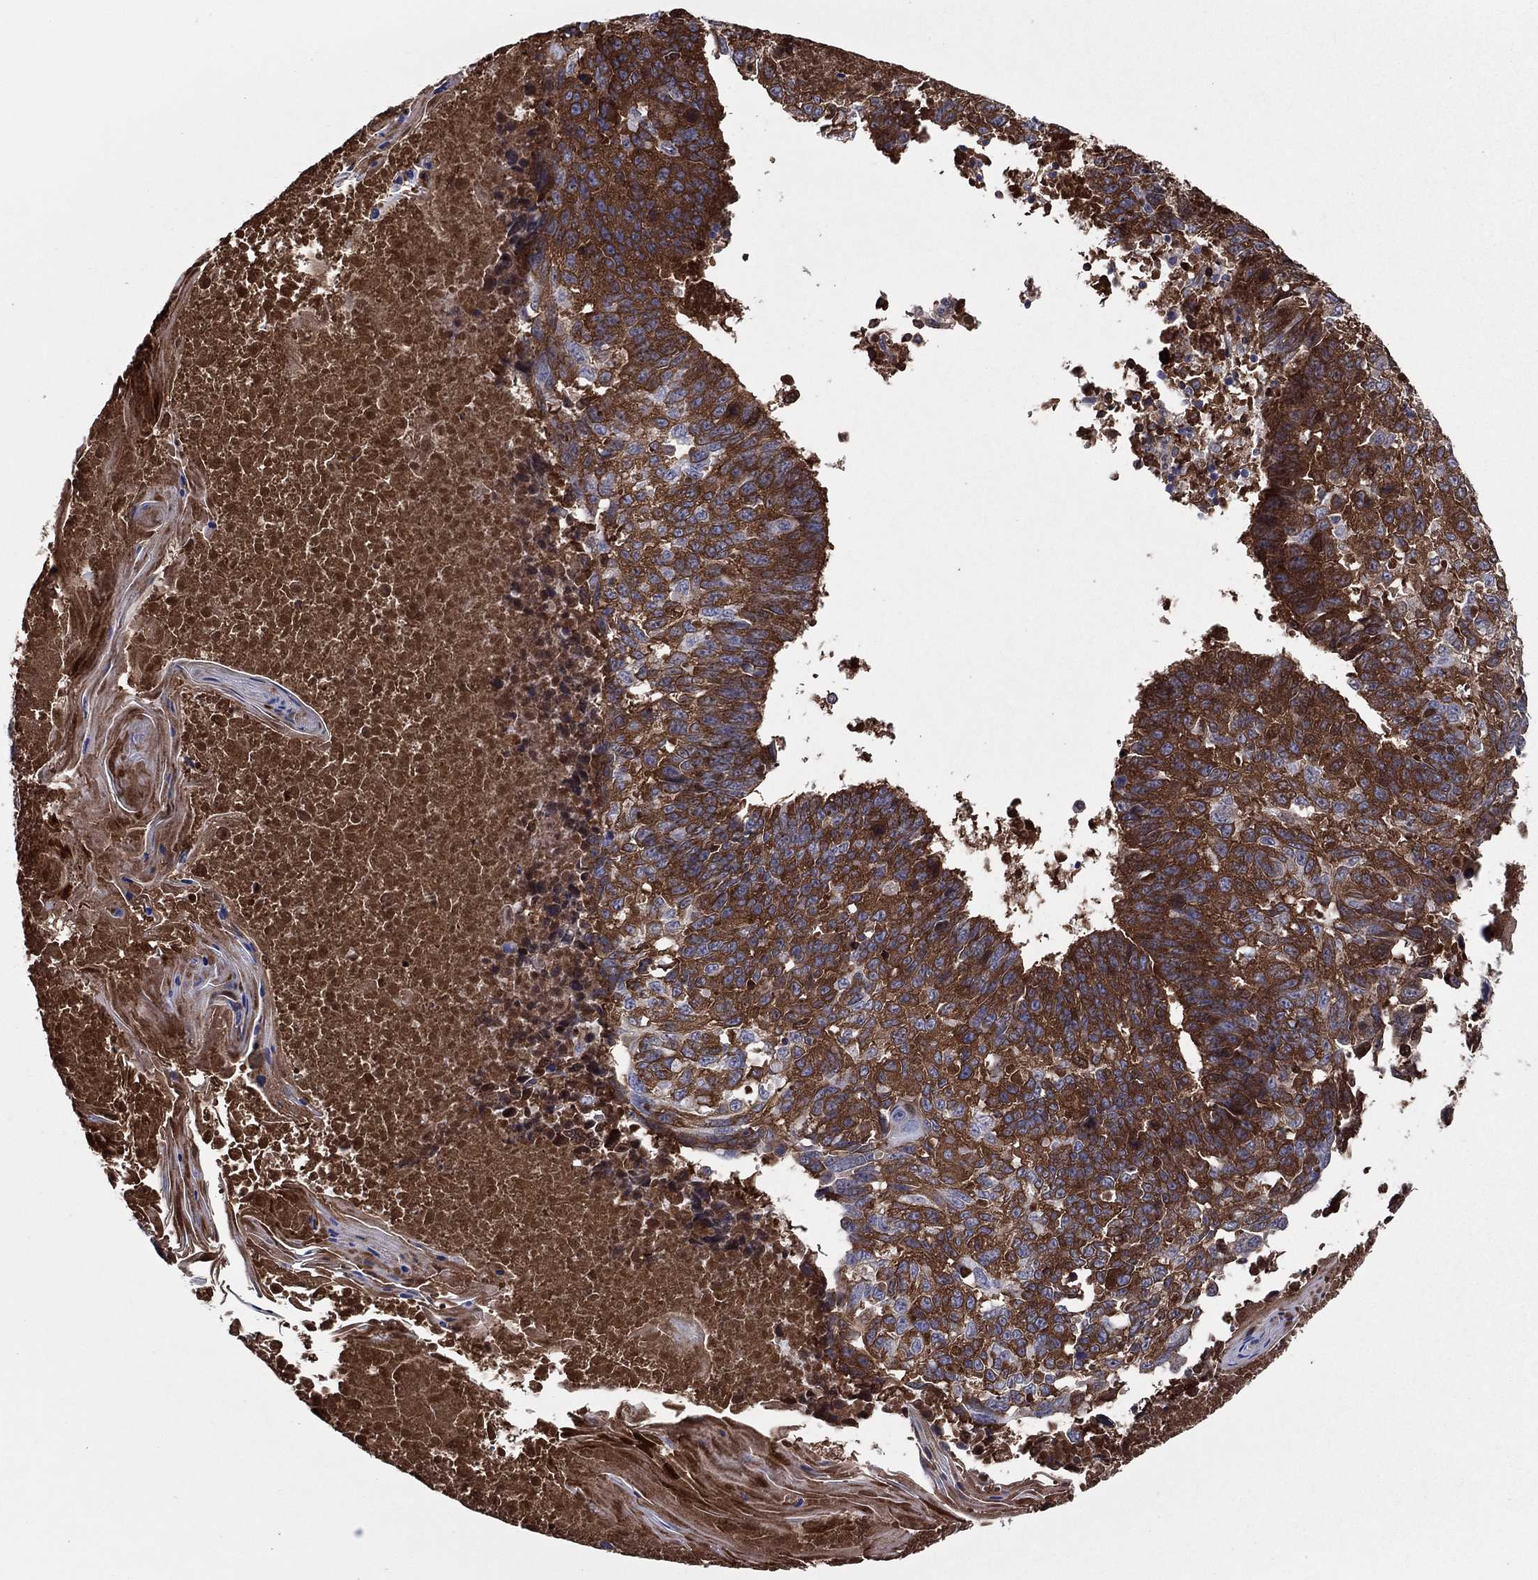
{"staining": {"intensity": "strong", "quantity": "25%-75%", "location": "cytoplasmic/membranous"}, "tissue": "lung cancer", "cell_type": "Tumor cells", "image_type": "cancer", "snomed": [{"axis": "morphology", "description": "Squamous cell carcinoma, NOS"}, {"axis": "topography", "description": "Lung"}], "caption": "High-magnification brightfield microscopy of lung squamous cell carcinoma stained with DAB (brown) and counterstained with hematoxylin (blue). tumor cells exhibit strong cytoplasmic/membranous positivity is appreciated in about25%-75% of cells. The protein of interest is shown in brown color, while the nuclei are stained blue.", "gene": "HPX", "patient": {"sex": "male", "age": 73}}